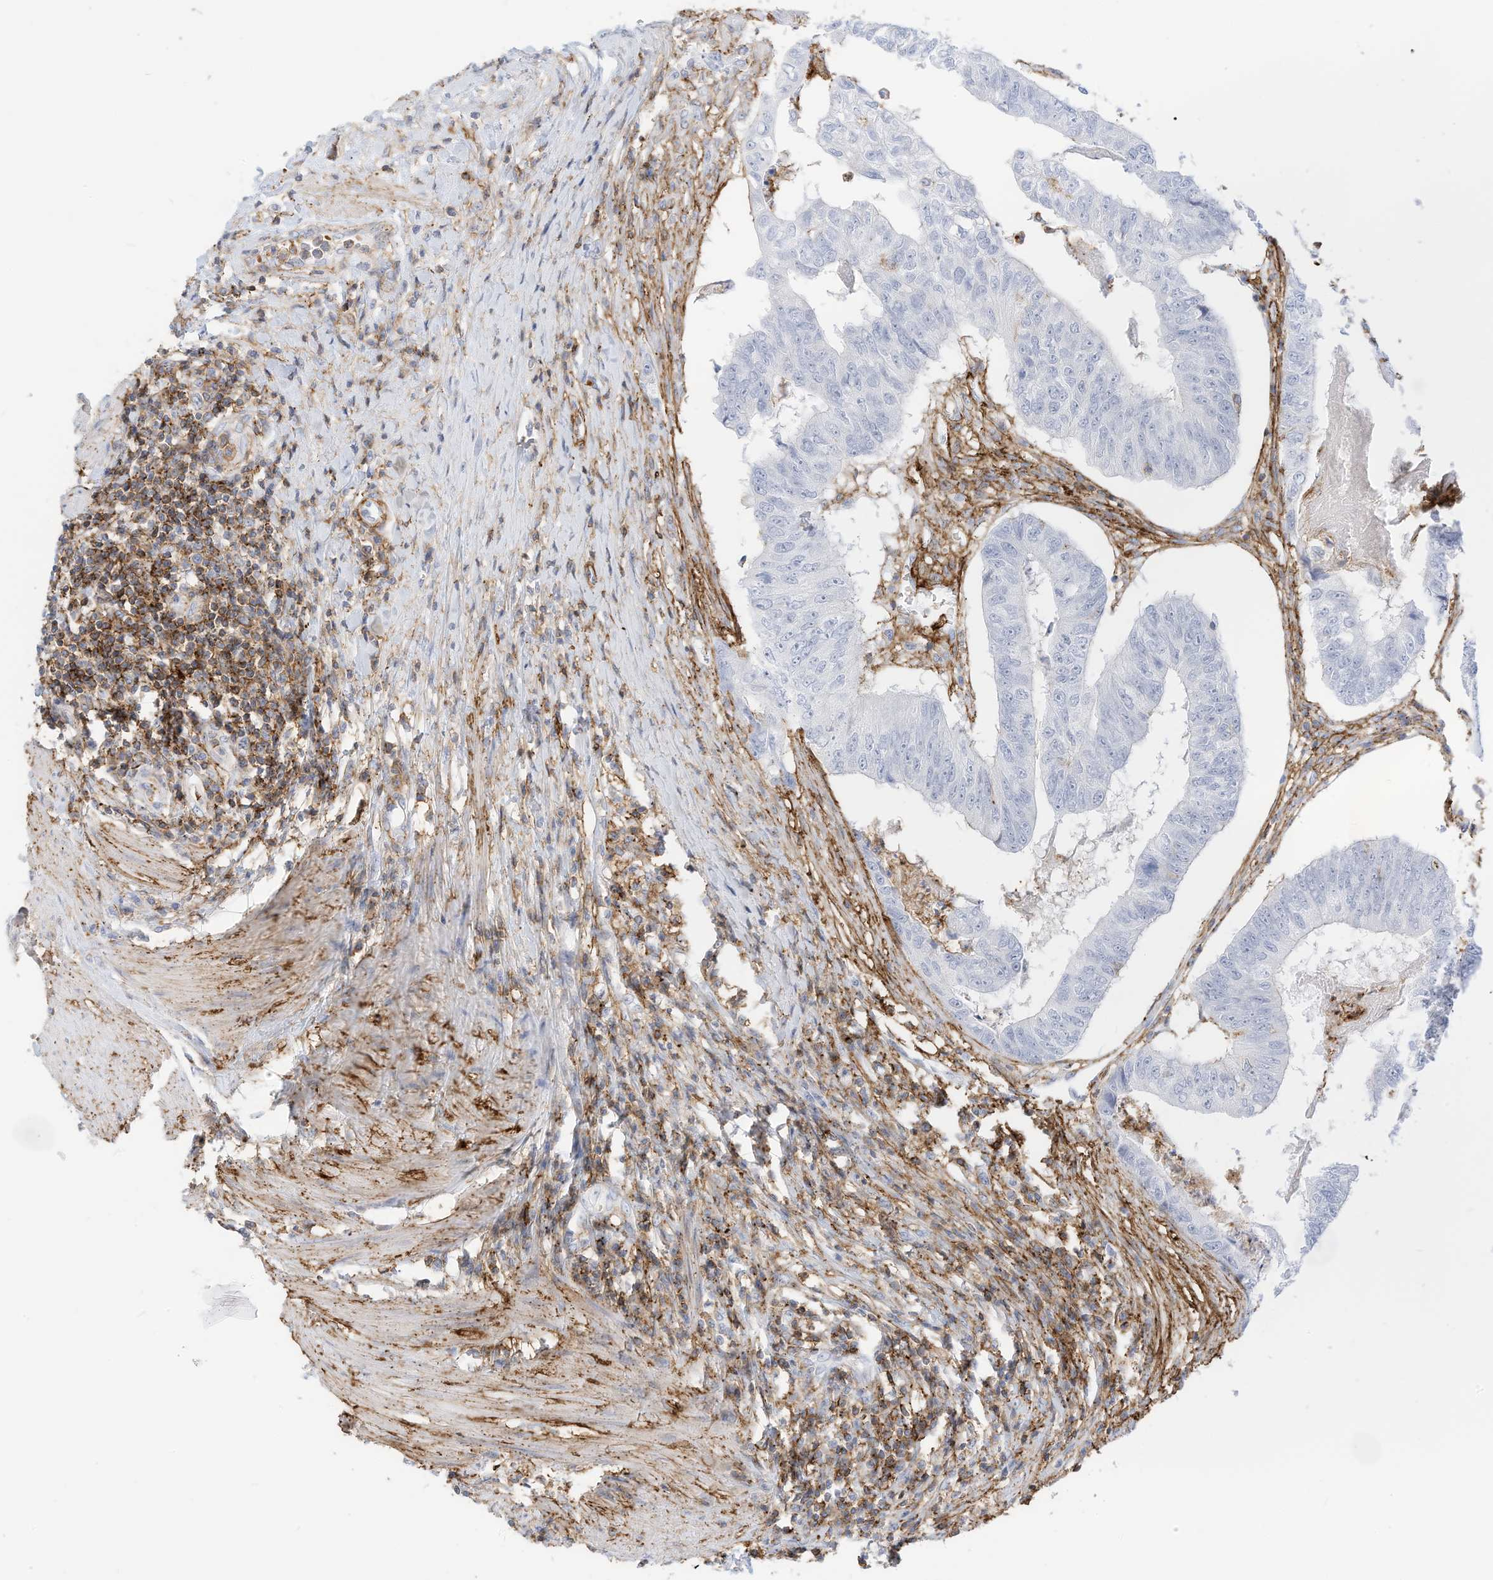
{"staining": {"intensity": "negative", "quantity": "none", "location": "none"}, "tissue": "colorectal cancer", "cell_type": "Tumor cells", "image_type": "cancer", "snomed": [{"axis": "morphology", "description": "Adenocarcinoma, NOS"}, {"axis": "topography", "description": "Colon"}], "caption": "This histopathology image is of colorectal adenocarcinoma stained with immunohistochemistry (IHC) to label a protein in brown with the nuclei are counter-stained blue. There is no expression in tumor cells.", "gene": "TXNDC9", "patient": {"sex": "female", "age": 67}}